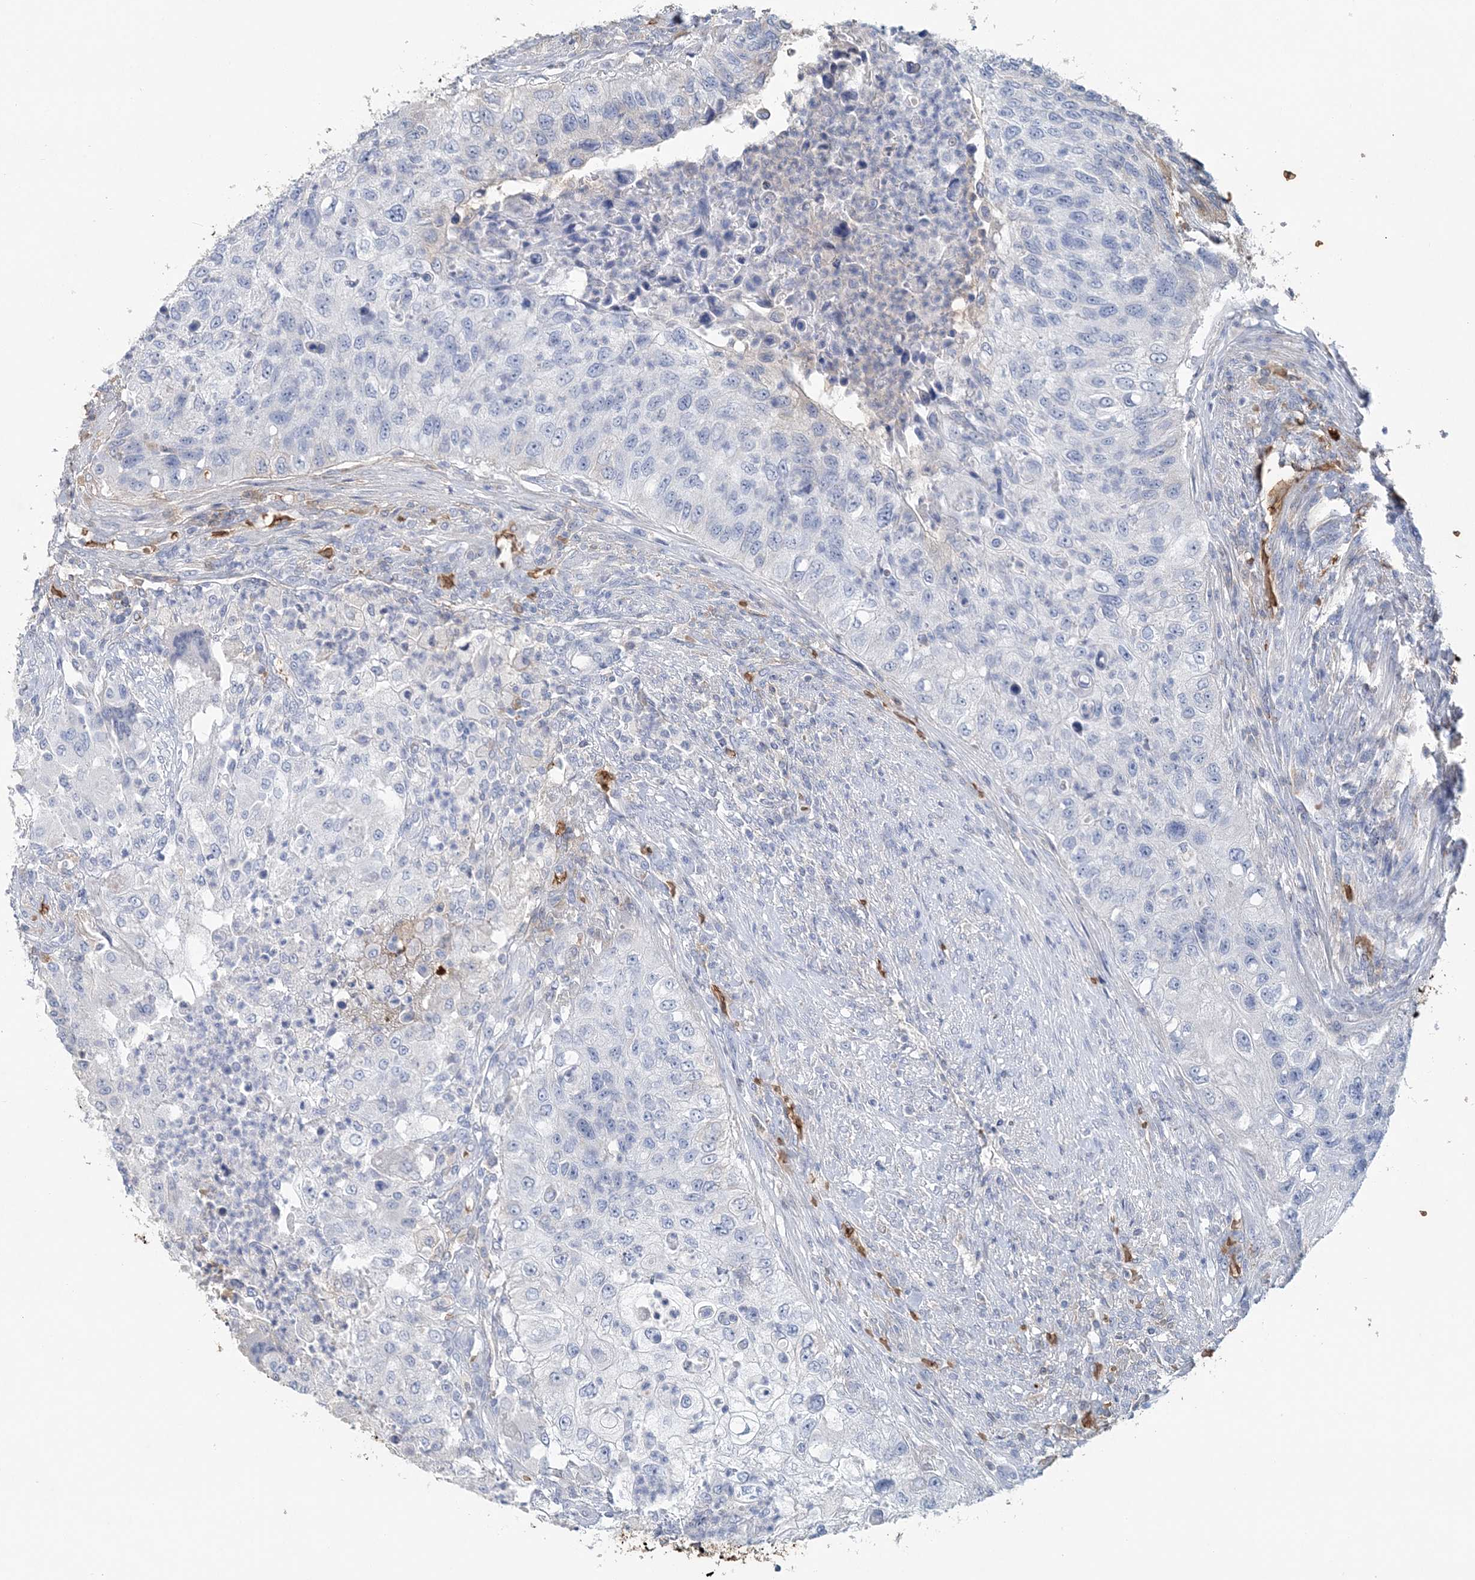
{"staining": {"intensity": "negative", "quantity": "none", "location": "none"}, "tissue": "urothelial cancer", "cell_type": "Tumor cells", "image_type": "cancer", "snomed": [{"axis": "morphology", "description": "Urothelial carcinoma, High grade"}, {"axis": "topography", "description": "Urinary bladder"}], "caption": "High power microscopy photomicrograph of an IHC micrograph of high-grade urothelial carcinoma, revealing no significant positivity in tumor cells. (Stains: DAB IHC with hematoxylin counter stain, Microscopy: brightfield microscopy at high magnification).", "gene": "HBD", "patient": {"sex": "female", "age": 60}}